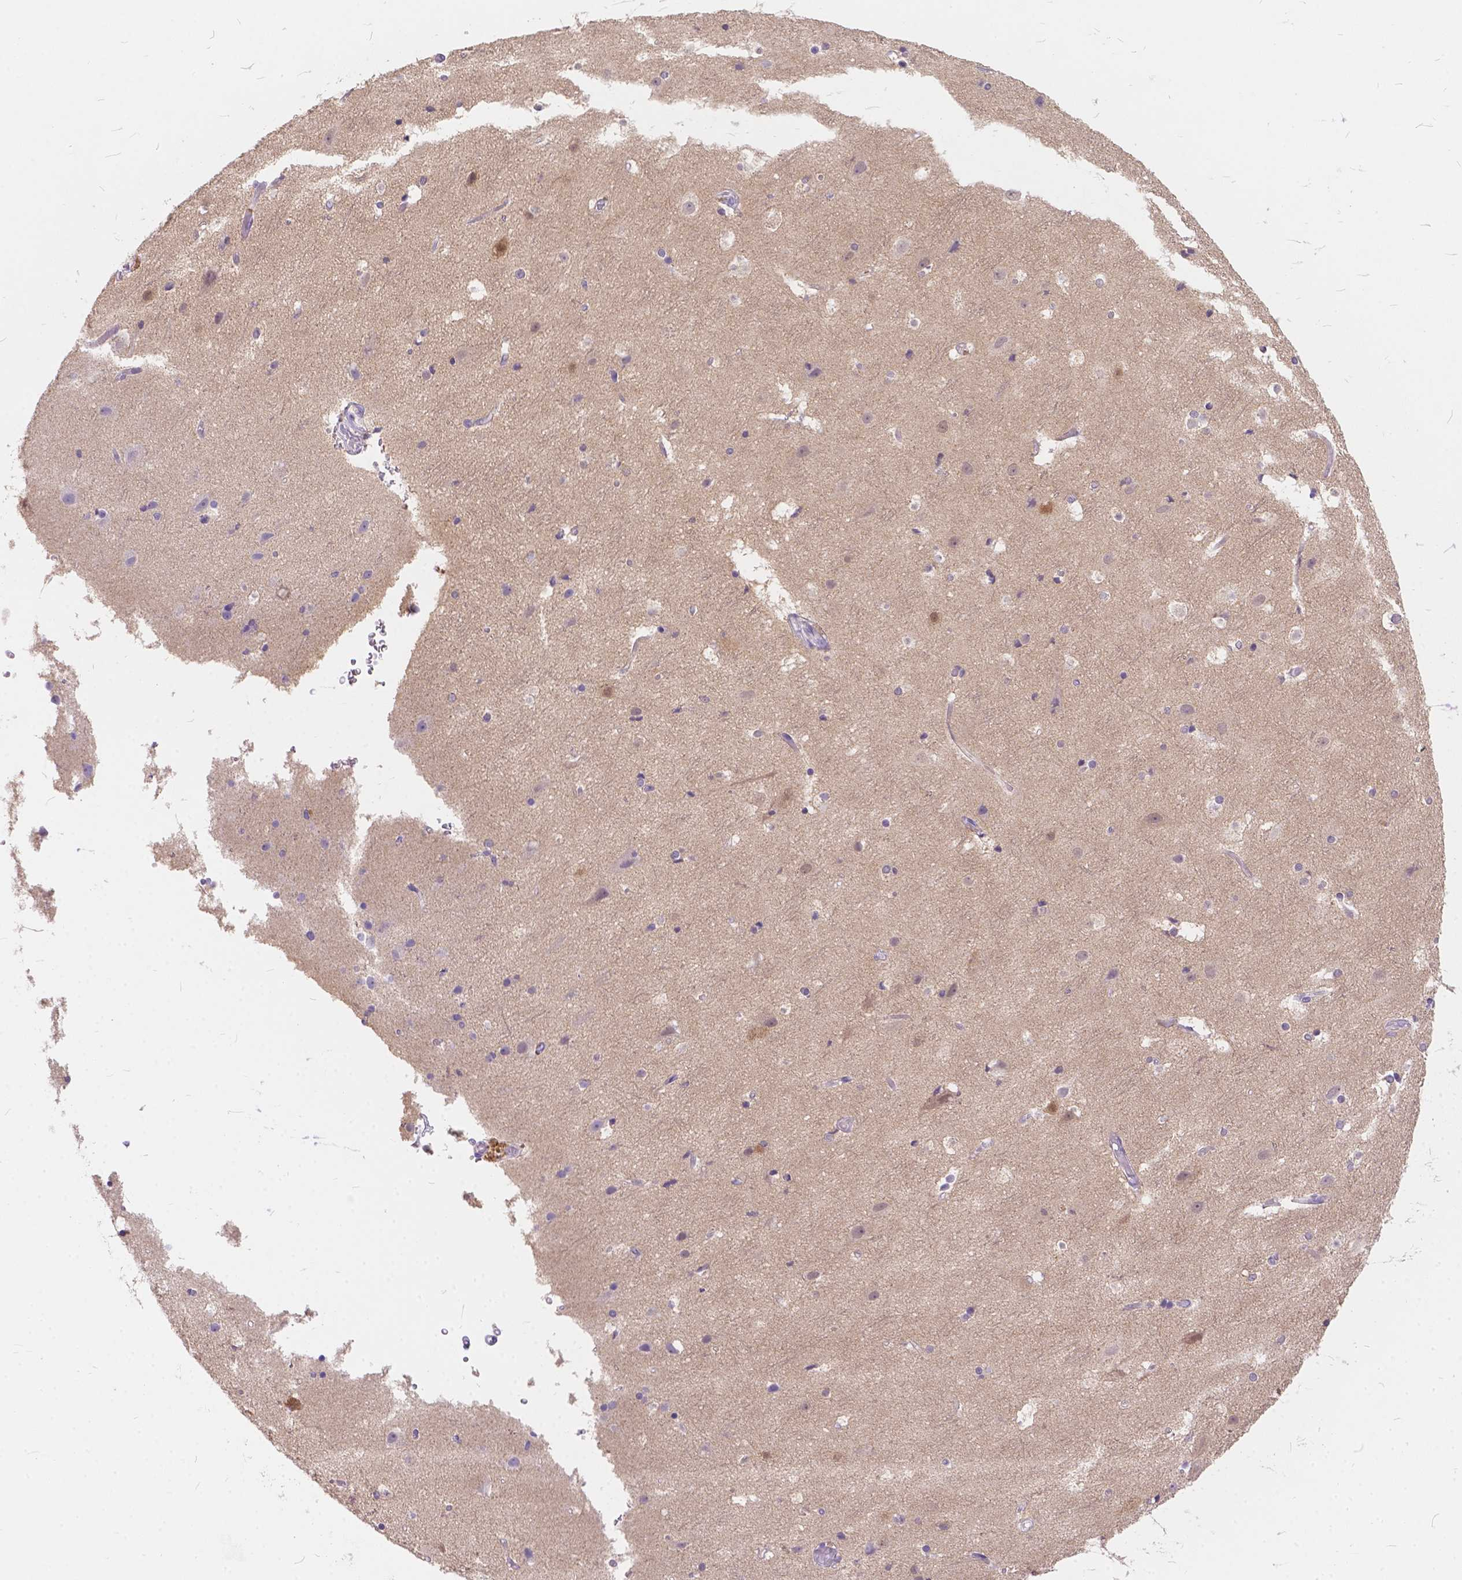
{"staining": {"intensity": "negative", "quantity": "none", "location": "none"}, "tissue": "cerebral cortex", "cell_type": "Endothelial cells", "image_type": "normal", "snomed": [{"axis": "morphology", "description": "Normal tissue, NOS"}, {"axis": "topography", "description": "Cerebral cortex"}], "caption": "Immunohistochemistry (IHC) histopathology image of unremarkable cerebral cortex: cerebral cortex stained with DAB (3,3'-diaminobenzidine) exhibits no significant protein positivity in endothelial cells.", "gene": "PEX11G", "patient": {"sex": "female", "age": 52}}